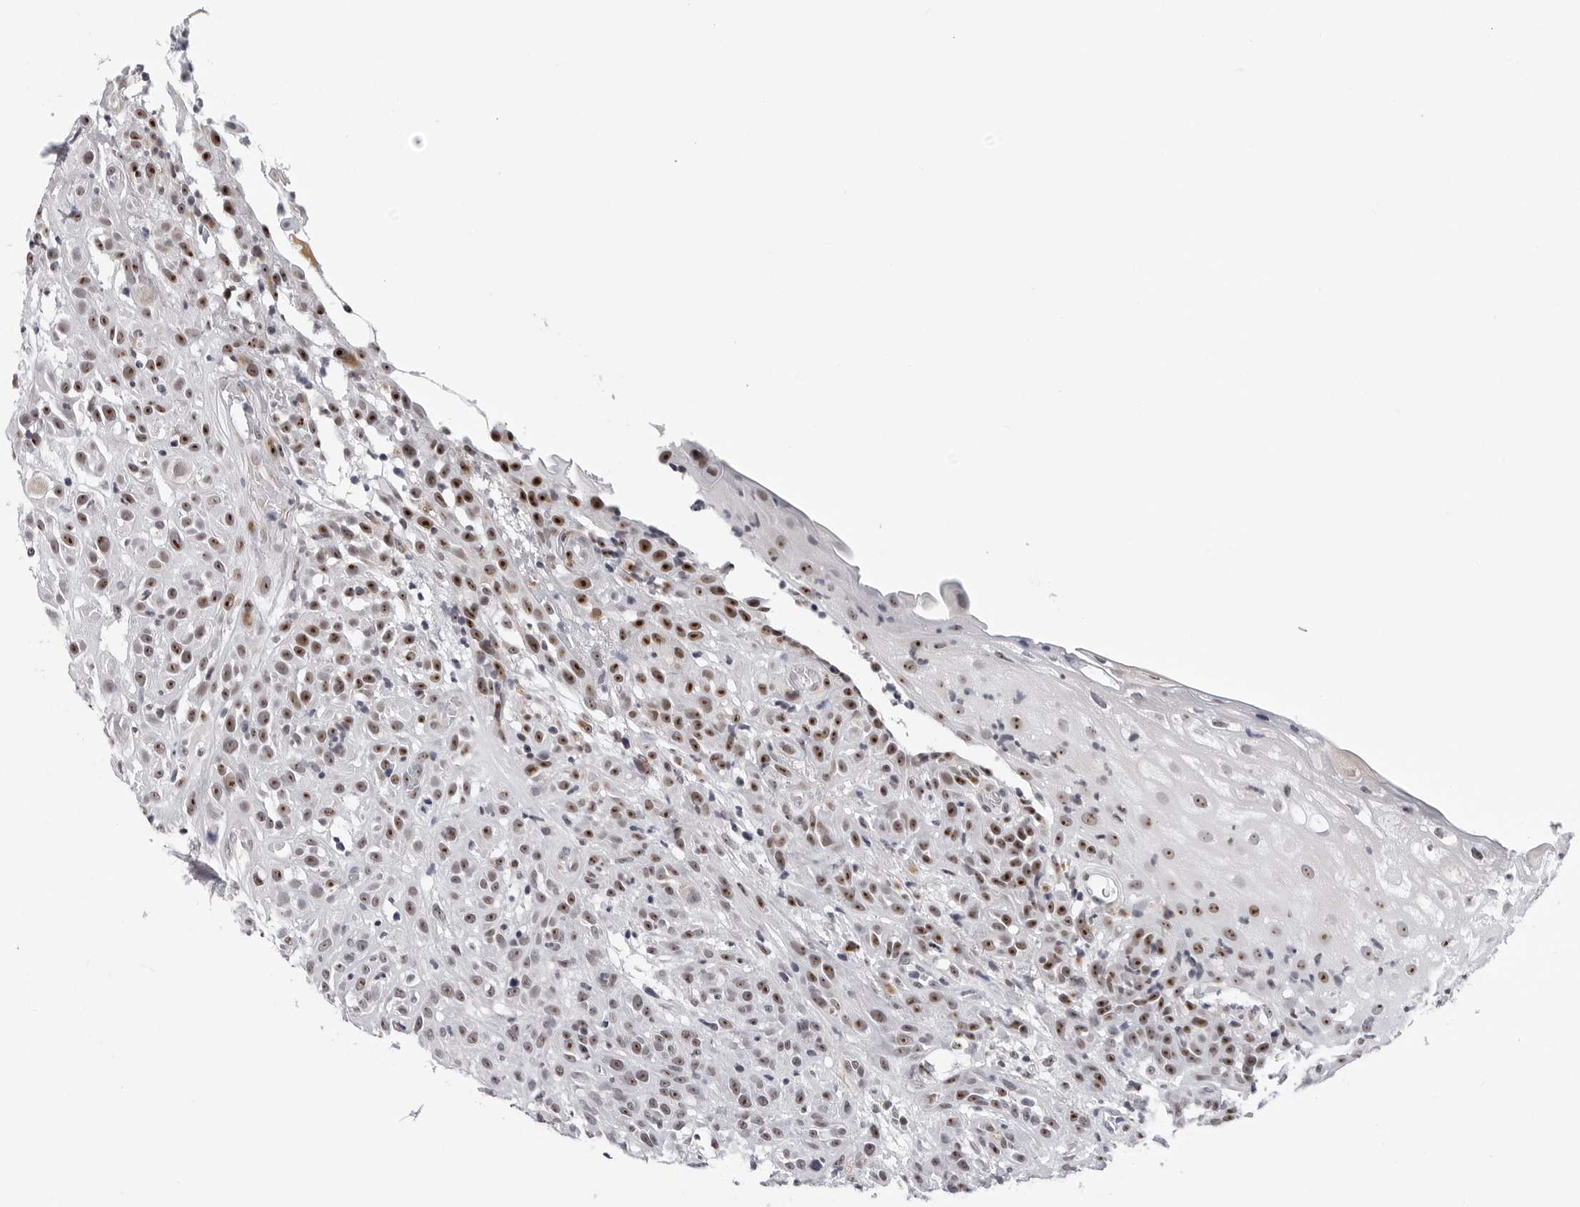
{"staining": {"intensity": "strong", "quantity": ">75%", "location": "nuclear"}, "tissue": "head and neck cancer", "cell_type": "Tumor cells", "image_type": "cancer", "snomed": [{"axis": "morphology", "description": "Normal tissue, NOS"}, {"axis": "morphology", "description": "Squamous cell carcinoma, NOS"}, {"axis": "topography", "description": "Cartilage tissue"}, {"axis": "topography", "description": "Head-Neck"}], "caption": "Protein analysis of head and neck cancer tissue shows strong nuclear staining in approximately >75% of tumor cells.", "gene": "GNL2", "patient": {"sex": "male", "age": 62}}